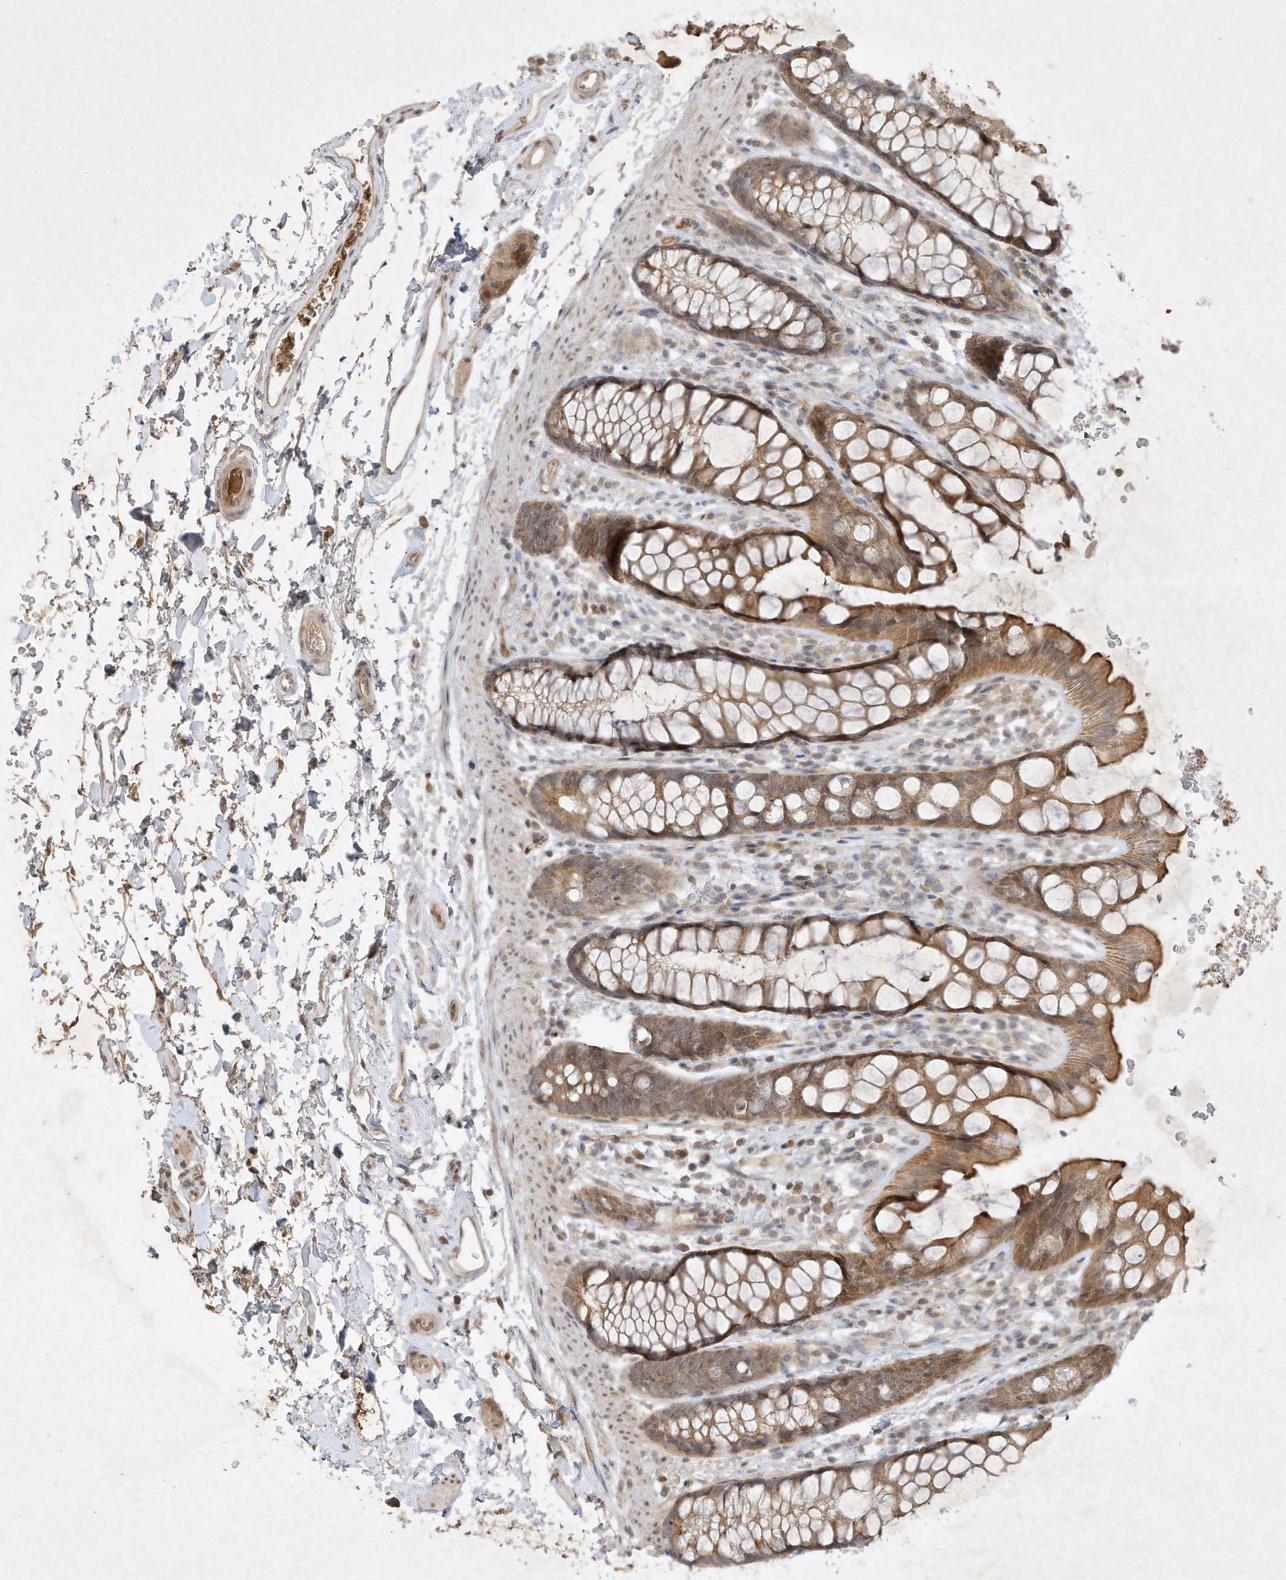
{"staining": {"intensity": "moderate", "quantity": ">75%", "location": "cytoplasmic/membranous"}, "tissue": "rectum", "cell_type": "Glandular cells", "image_type": "normal", "snomed": [{"axis": "morphology", "description": "Normal tissue, NOS"}, {"axis": "topography", "description": "Rectum"}], "caption": "Immunohistochemistry (IHC) of benign human rectum displays medium levels of moderate cytoplasmic/membranous expression in about >75% of glandular cells. Nuclei are stained in blue.", "gene": "BTRC", "patient": {"sex": "female", "age": 65}}